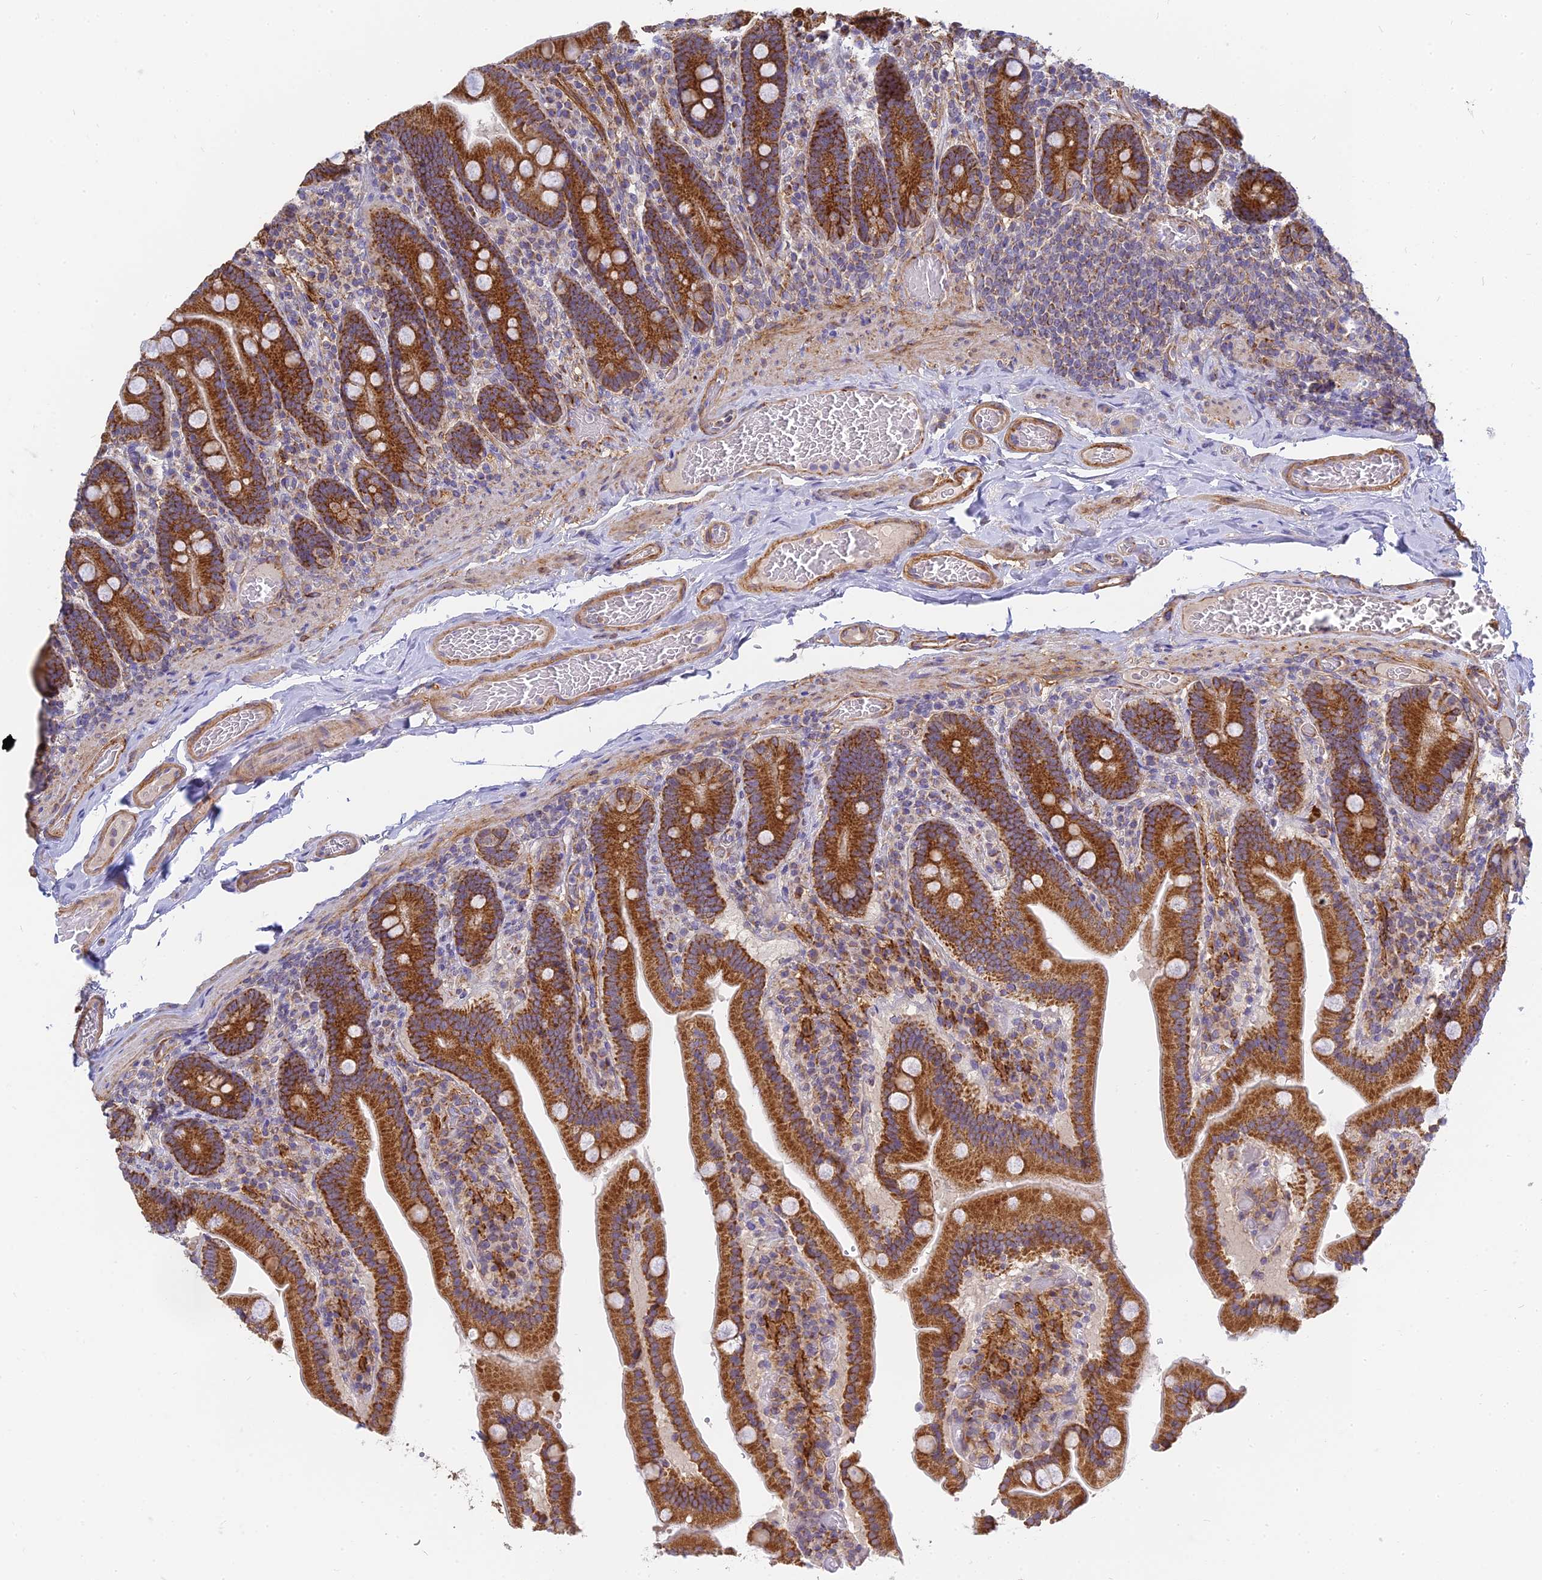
{"staining": {"intensity": "strong", "quantity": ">75%", "location": "cytoplasmic/membranous"}, "tissue": "duodenum", "cell_type": "Glandular cells", "image_type": "normal", "snomed": [{"axis": "morphology", "description": "Normal tissue, NOS"}, {"axis": "topography", "description": "Duodenum"}], "caption": "This is a micrograph of immunohistochemistry staining of unremarkable duodenum, which shows strong staining in the cytoplasmic/membranous of glandular cells.", "gene": "MRPL15", "patient": {"sex": "female", "age": 62}}